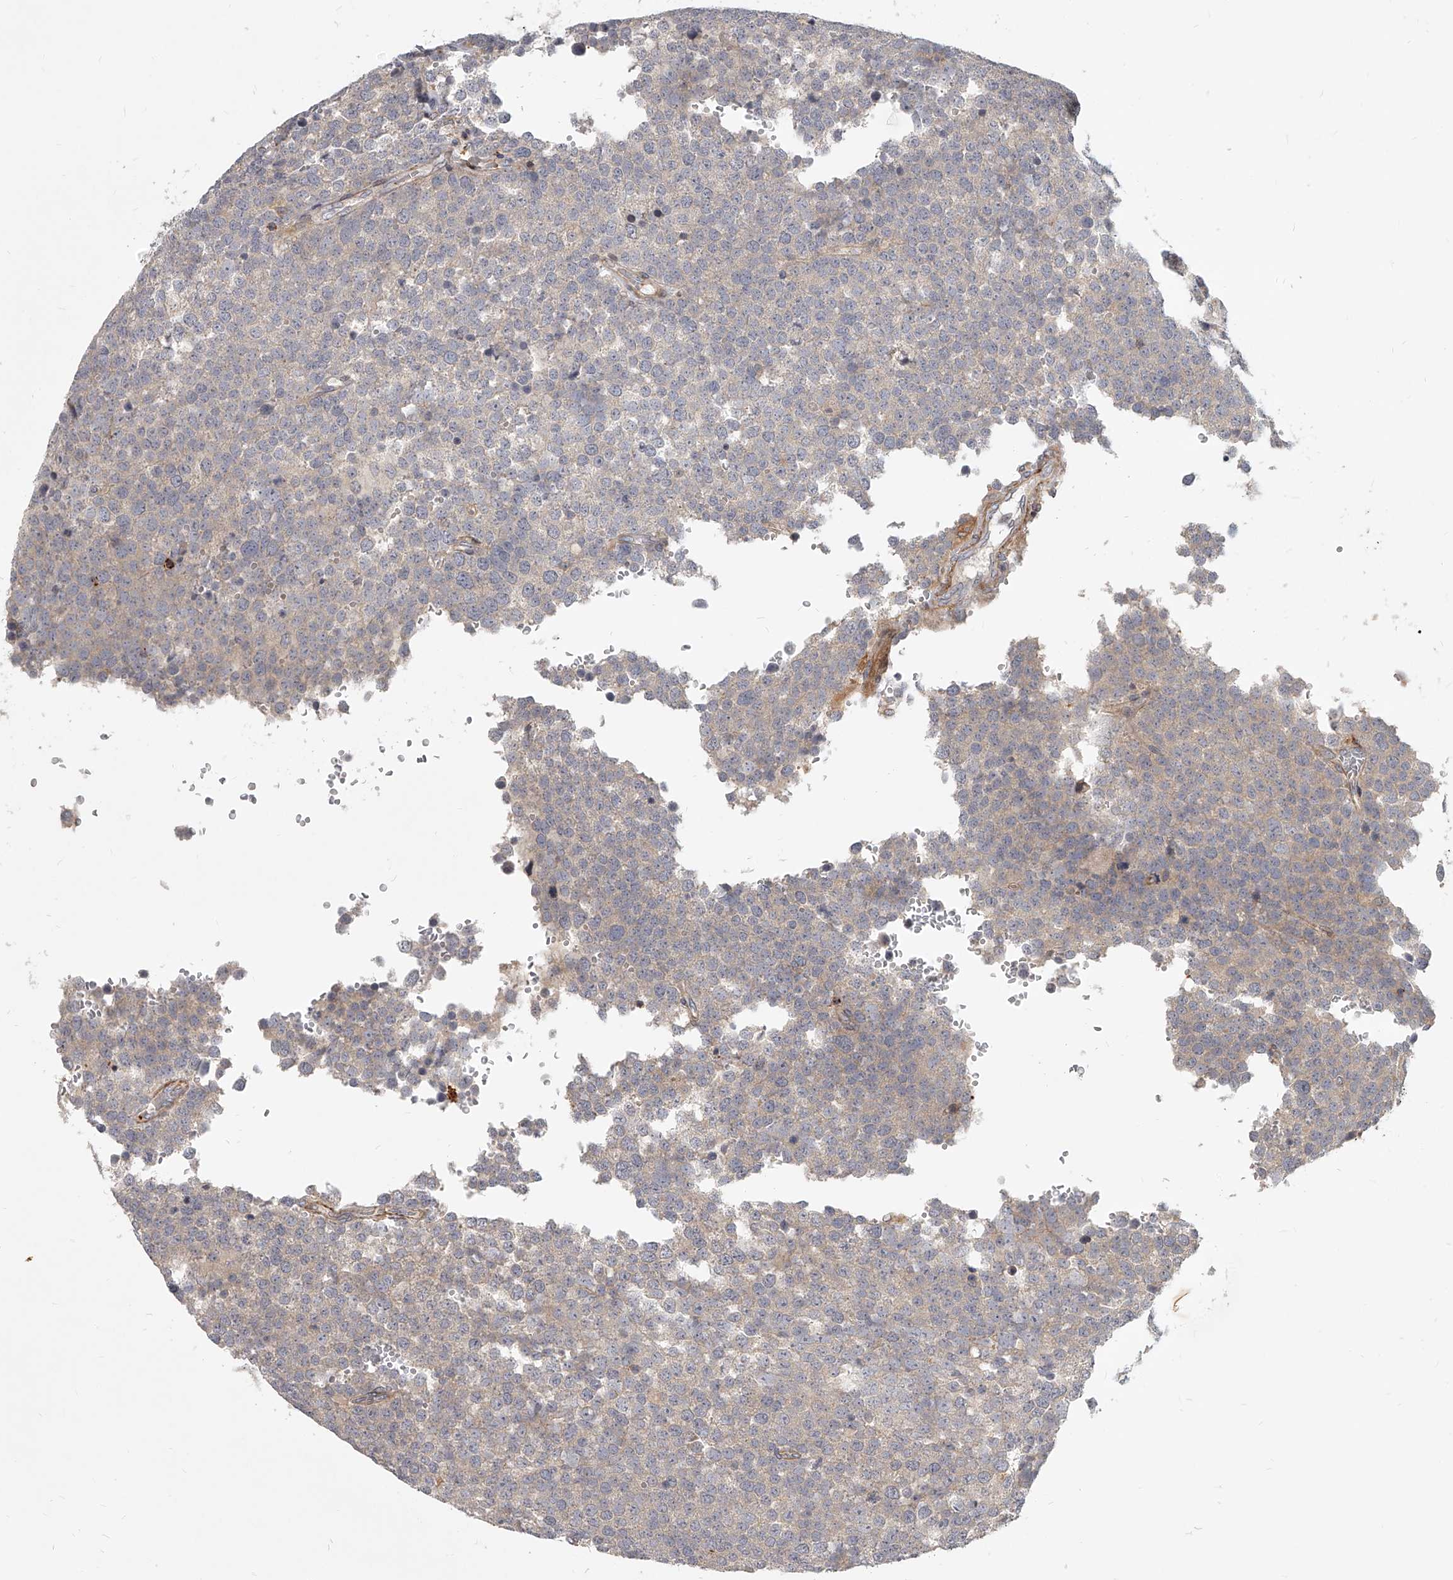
{"staining": {"intensity": "weak", "quantity": "25%-75%", "location": "cytoplasmic/membranous"}, "tissue": "testis cancer", "cell_type": "Tumor cells", "image_type": "cancer", "snomed": [{"axis": "morphology", "description": "Seminoma, NOS"}, {"axis": "topography", "description": "Testis"}], "caption": "A high-resolution photomicrograph shows IHC staining of testis cancer (seminoma), which exhibits weak cytoplasmic/membranous staining in approximately 25%-75% of tumor cells.", "gene": "SLC37A1", "patient": {"sex": "male", "age": 71}}